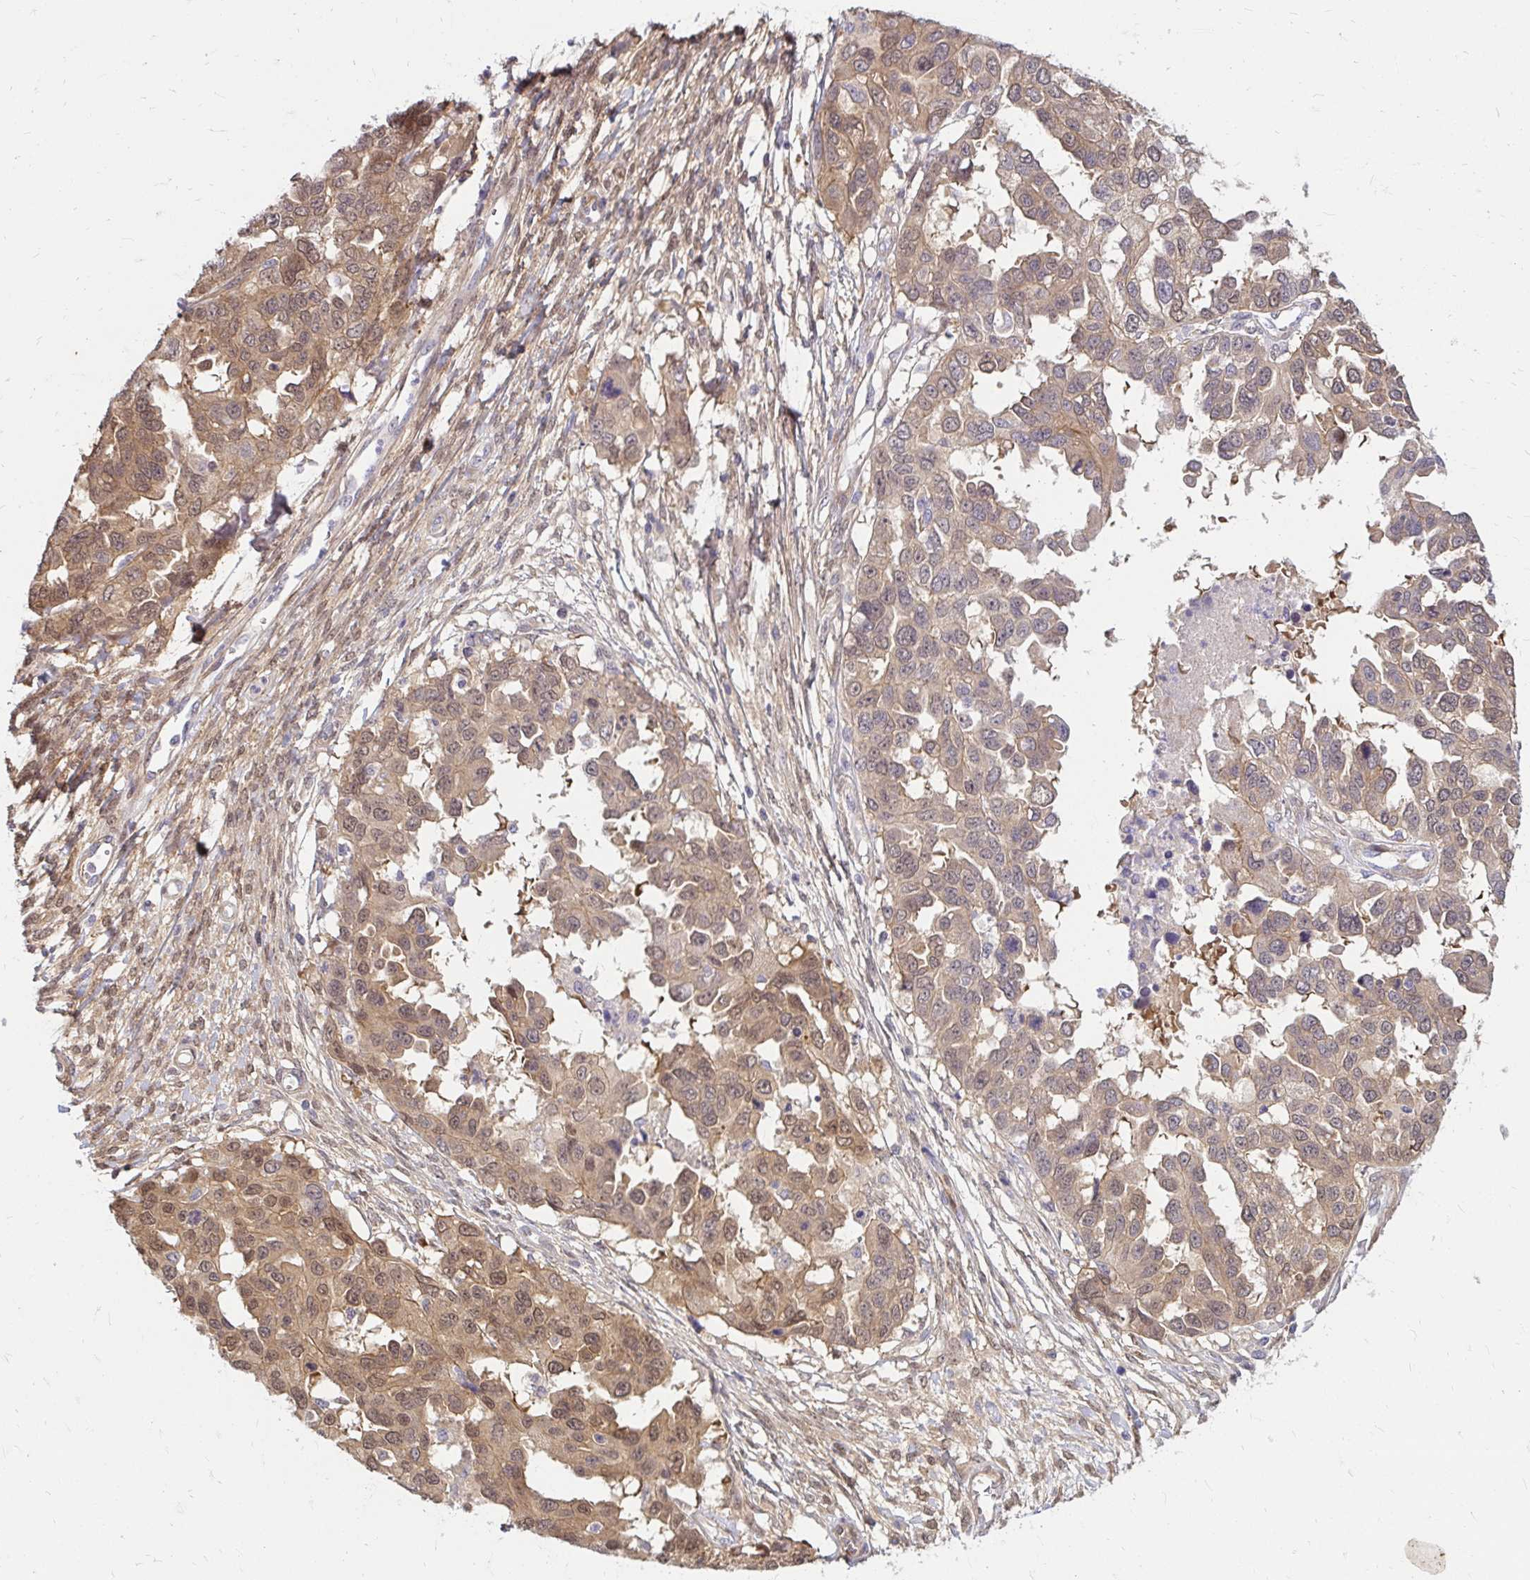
{"staining": {"intensity": "moderate", "quantity": ">75%", "location": "cytoplasmic/membranous,nuclear"}, "tissue": "ovarian cancer", "cell_type": "Tumor cells", "image_type": "cancer", "snomed": [{"axis": "morphology", "description": "Cystadenocarcinoma, serous, NOS"}, {"axis": "topography", "description": "Ovary"}], "caption": "A brown stain highlights moderate cytoplasmic/membranous and nuclear staining of a protein in ovarian serous cystadenocarcinoma tumor cells. The protein of interest is stained brown, and the nuclei are stained in blue (DAB (3,3'-diaminobenzidine) IHC with brightfield microscopy, high magnification).", "gene": "YAP1", "patient": {"sex": "female", "age": 53}}